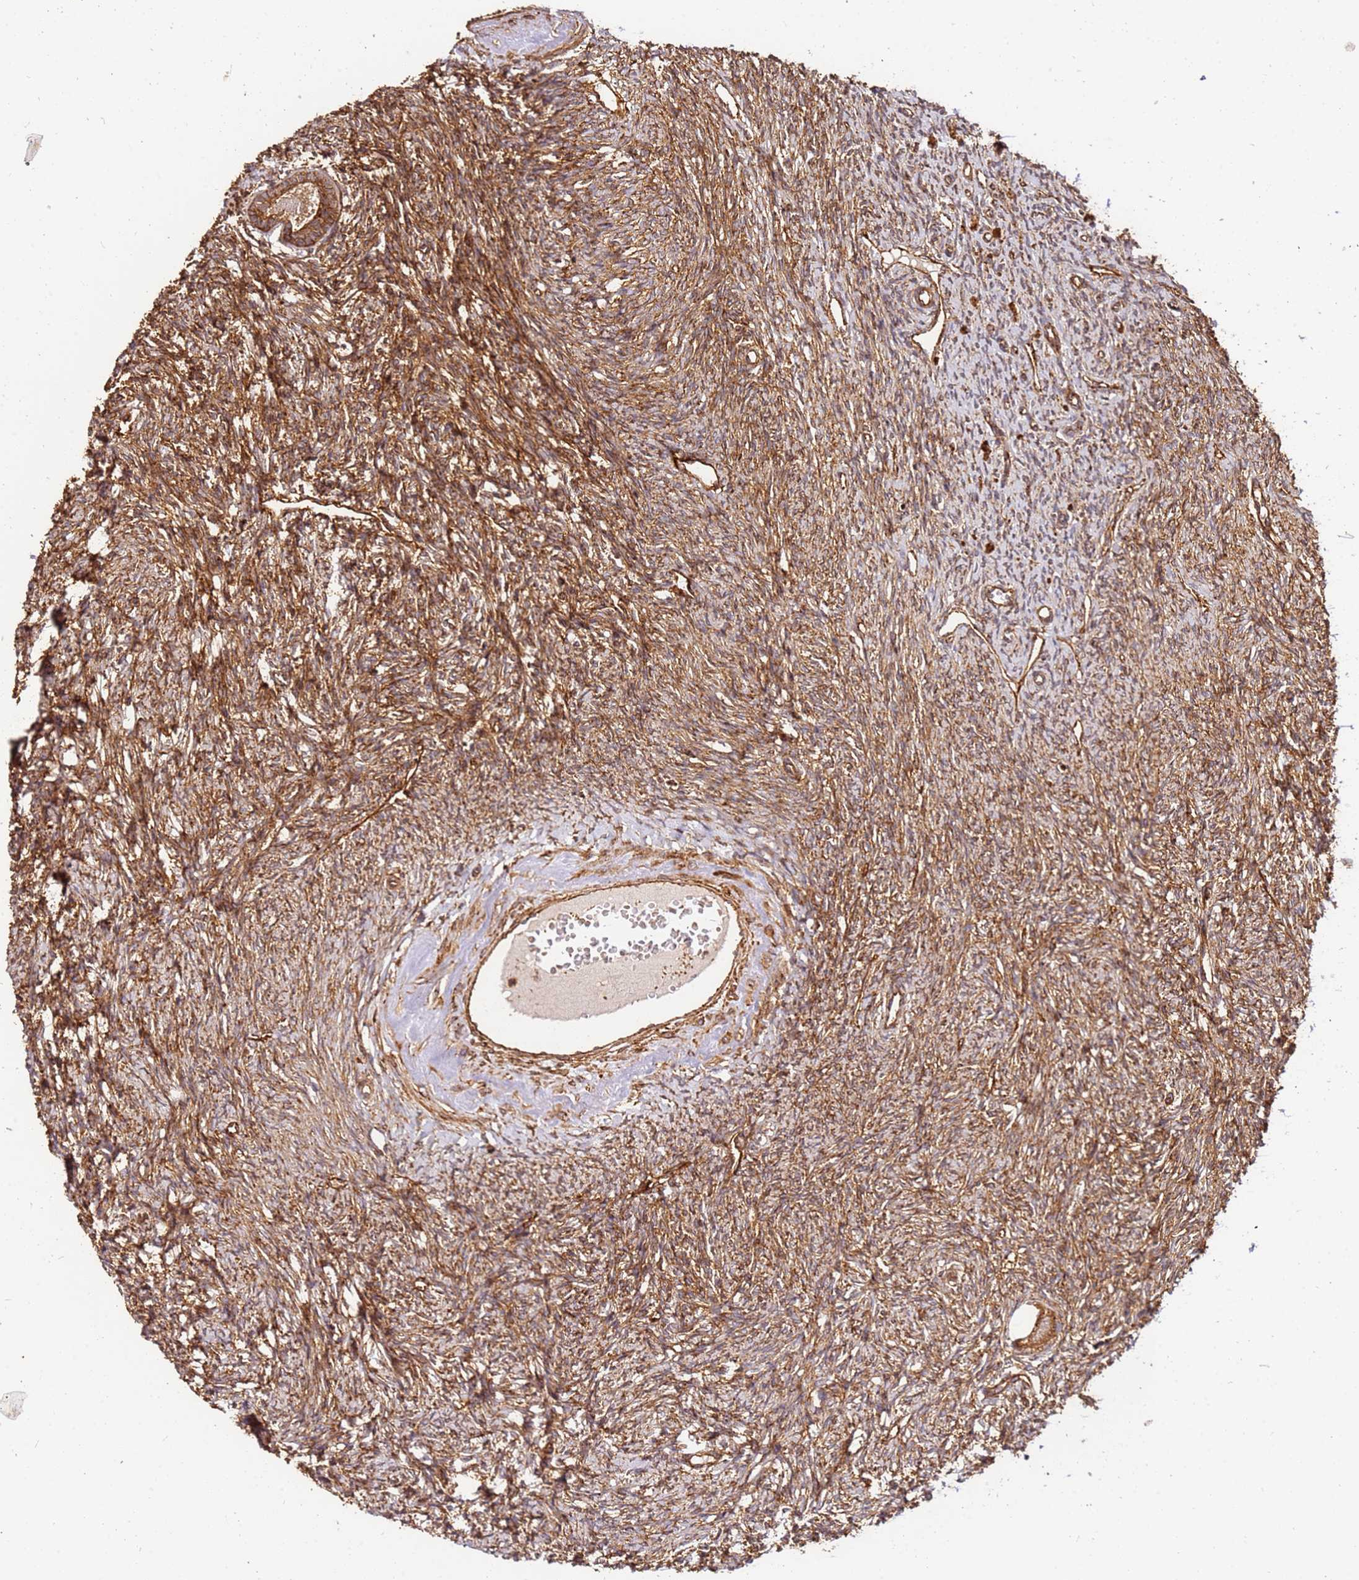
{"staining": {"intensity": "strong", "quantity": ">75%", "location": "cytoplasmic/membranous"}, "tissue": "ovary", "cell_type": "Follicle cells", "image_type": "normal", "snomed": [{"axis": "morphology", "description": "Normal tissue, NOS"}, {"axis": "morphology", "description": "Cyst, NOS"}, {"axis": "topography", "description": "Ovary"}], "caption": "Immunohistochemistry (IHC) histopathology image of normal ovary: human ovary stained using immunohistochemistry reveals high levels of strong protein expression localized specifically in the cytoplasmic/membranous of follicle cells, appearing as a cytoplasmic/membranous brown color.", "gene": "DVL3", "patient": {"sex": "female", "age": 33}}